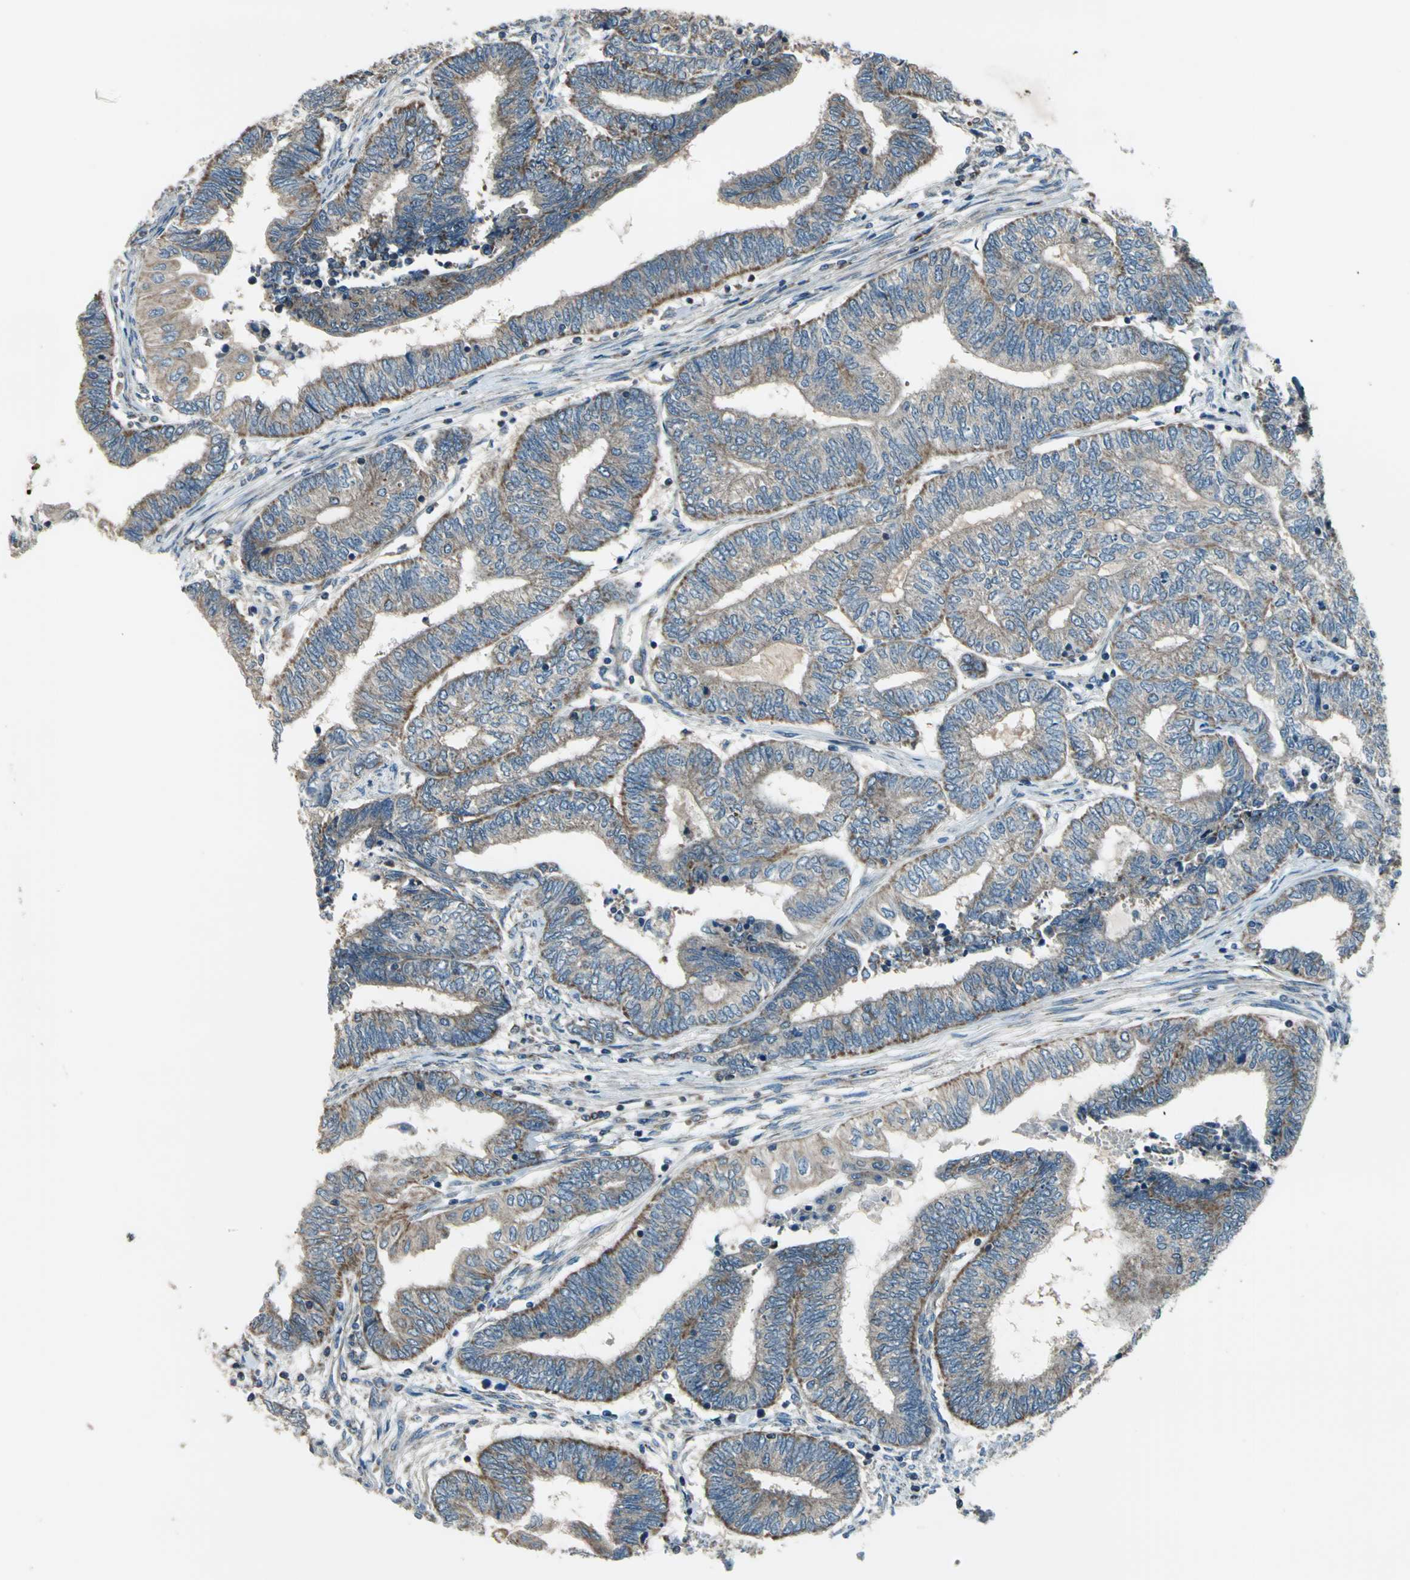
{"staining": {"intensity": "moderate", "quantity": ">75%", "location": "cytoplasmic/membranous"}, "tissue": "endometrial cancer", "cell_type": "Tumor cells", "image_type": "cancer", "snomed": [{"axis": "morphology", "description": "Adenocarcinoma, NOS"}, {"axis": "topography", "description": "Uterus"}, {"axis": "topography", "description": "Endometrium"}], "caption": "Protein expression analysis of human adenocarcinoma (endometrial) reveals moderate cytoplasmic/membranous positivity in about >75% of tumor cells.", "gene": "TRAK1", "patient": {"sex": "female", "age": 70}}